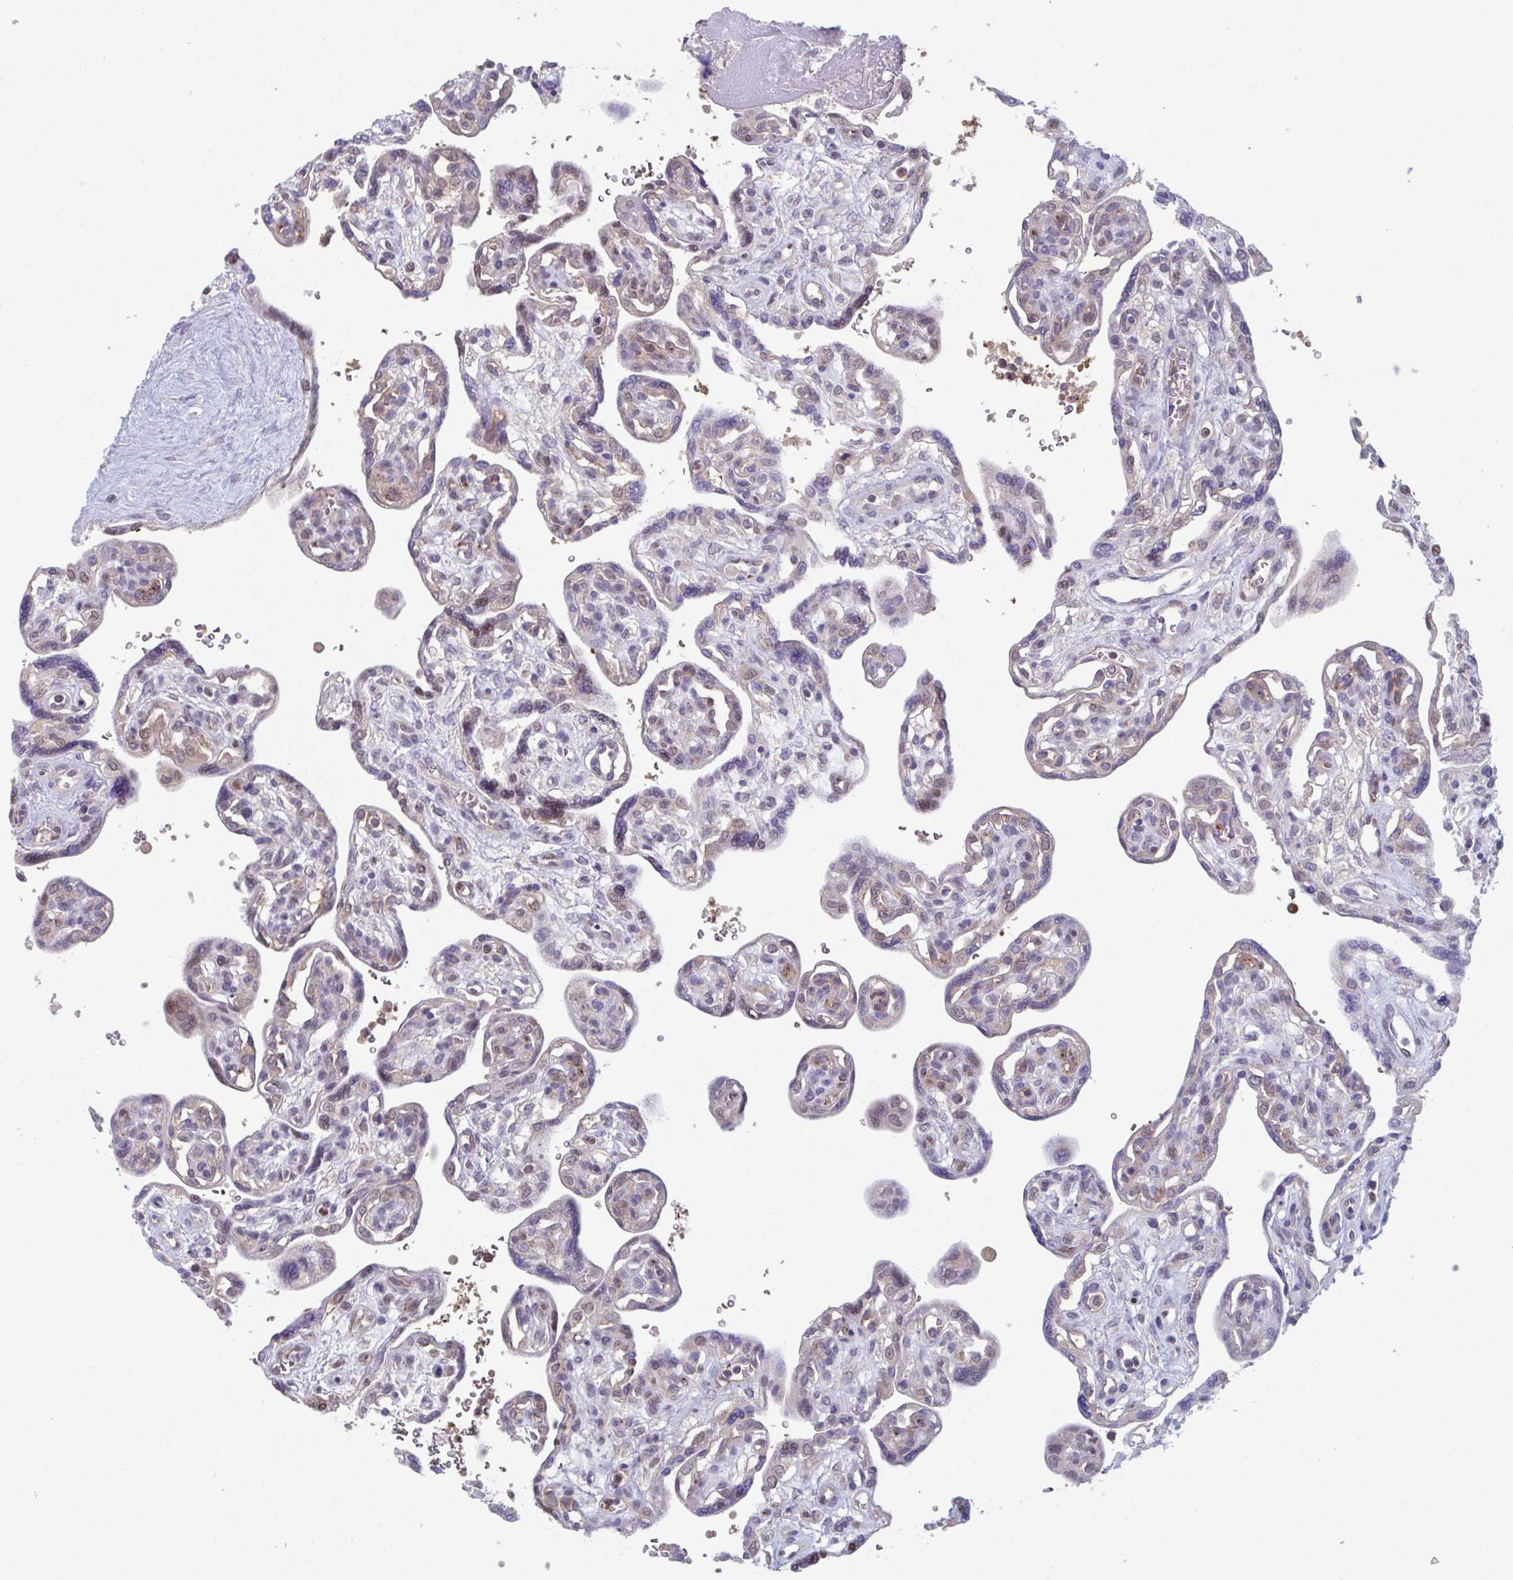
{"staining": {"intensity": "moderate", "quantity": "25%-75%", "location": "cytoplasmic/membranous,nuclear"}, "tissue": "placenta", "cell_type": "Decidual cells", "image_type": "normal", "snomed": [{"axis": "morphology", "description": "Normal tissue, NOS"}, {"axis": "topography", "description": "Placenta"}], "caption": "Immunohistochemistry (IHC) of unremarkable placenta shows medium levels of moderate cytoplasmic/membranous,nuclear expression in approximately 25%-75% of decidual cells. (DAB IHC, brown staining for protein, blue staining for nuclei).", "gene": "ACD", "patient": {"sex": "female", "age": 39}}